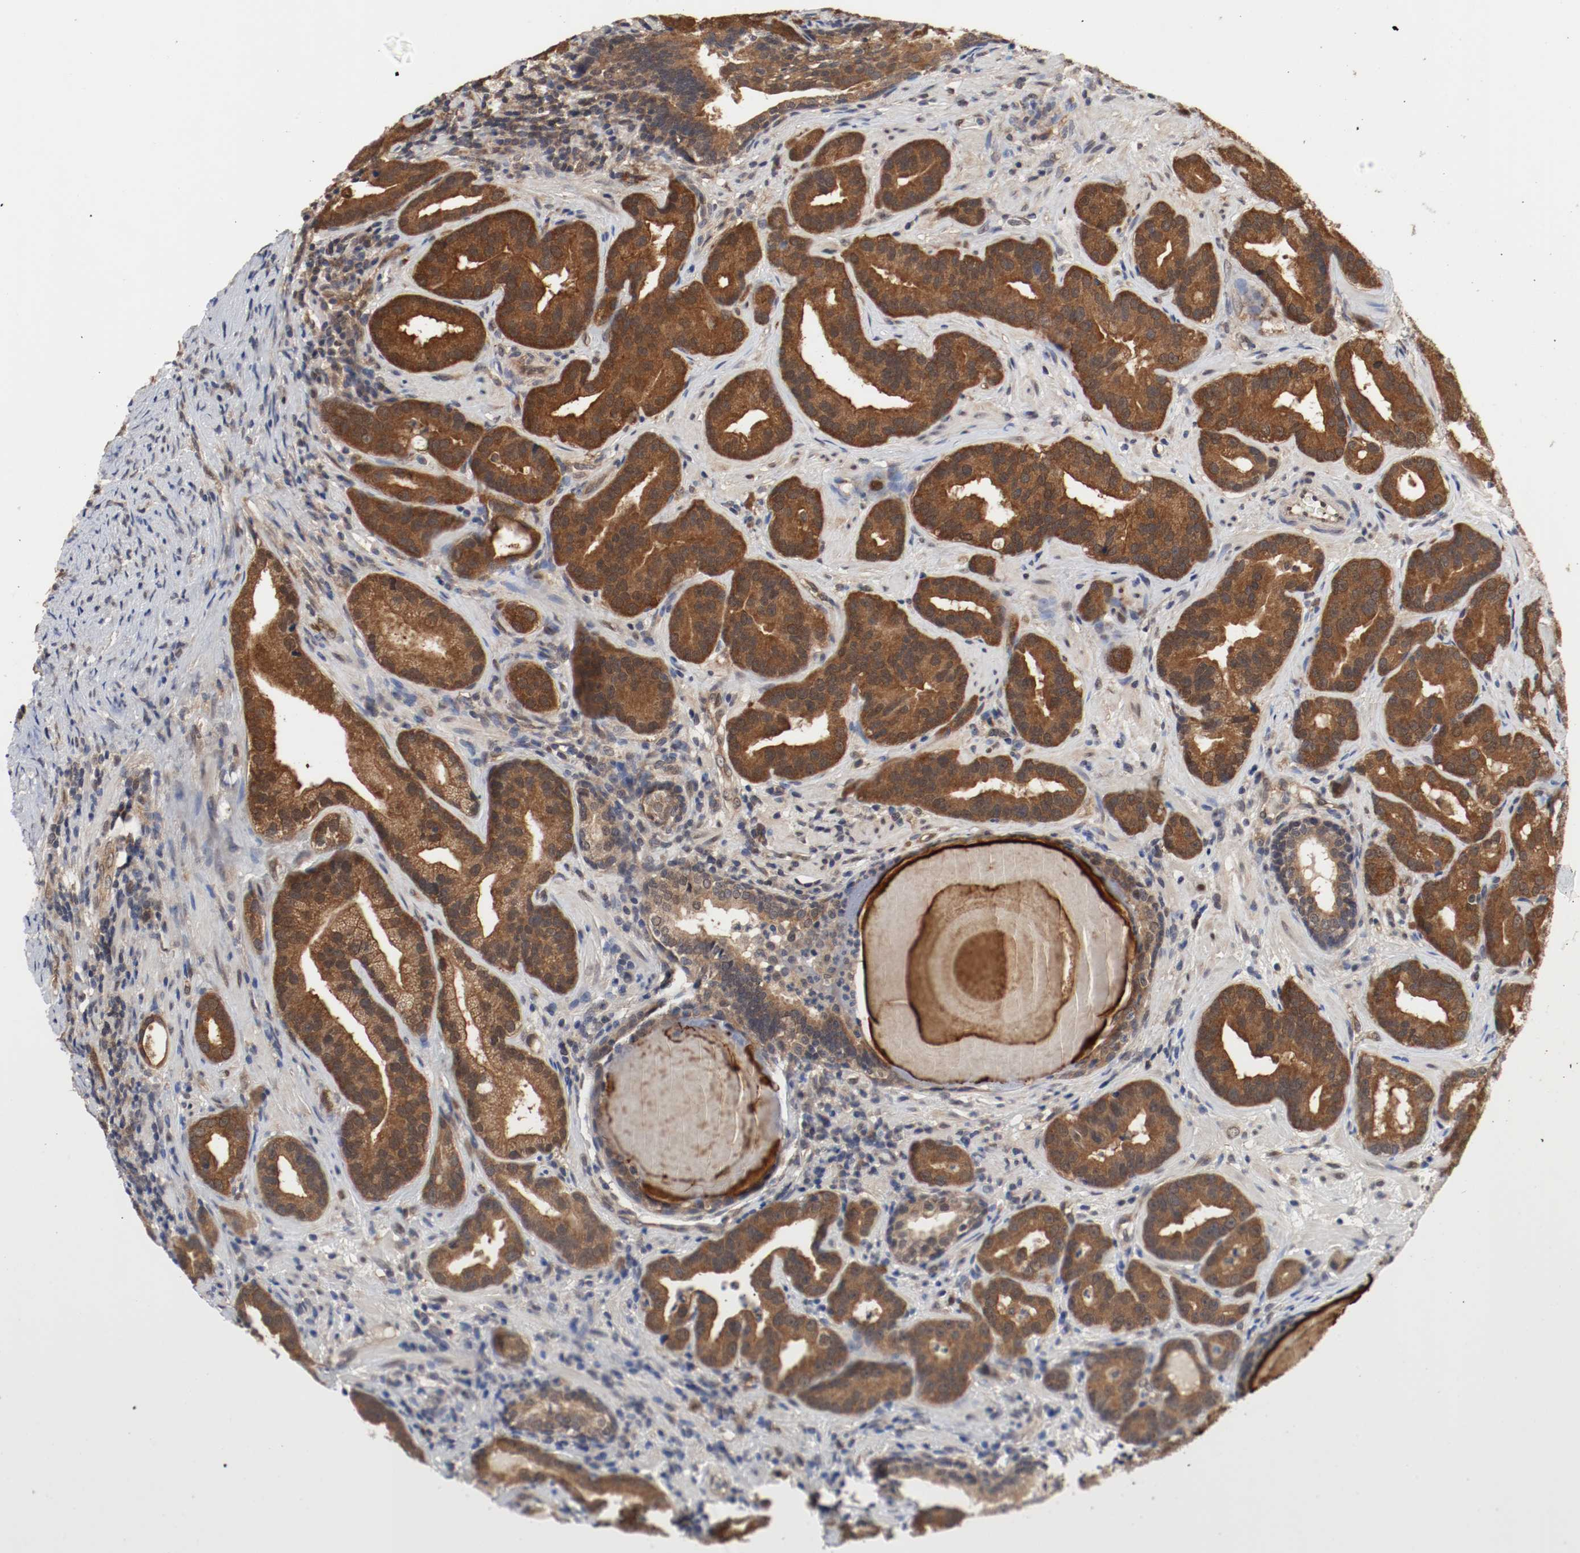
{"staining": {"intensity": "strong", "quantity": ">75%", "location": "cytoplasmic/membranous"}, "tissue": "prostate cancer", "cell_type": "Tumor cells", "image_type": "cancer", "snomed": [{"axis": "morphology", "description": "Adenocarcinoma, Low grade"}, {"axis": "topography", "description": "Prostate"}], "caption": "An IHC image of neoplastic tissue is shown. Protein staining in brown labels strong cytoplasmic/membranous positivity in prostate cancer (low-grade adenocarcinoma) within tumor cells.", "gene": "AFG3L2", "patient": {"sex": "male", "age": 59}}